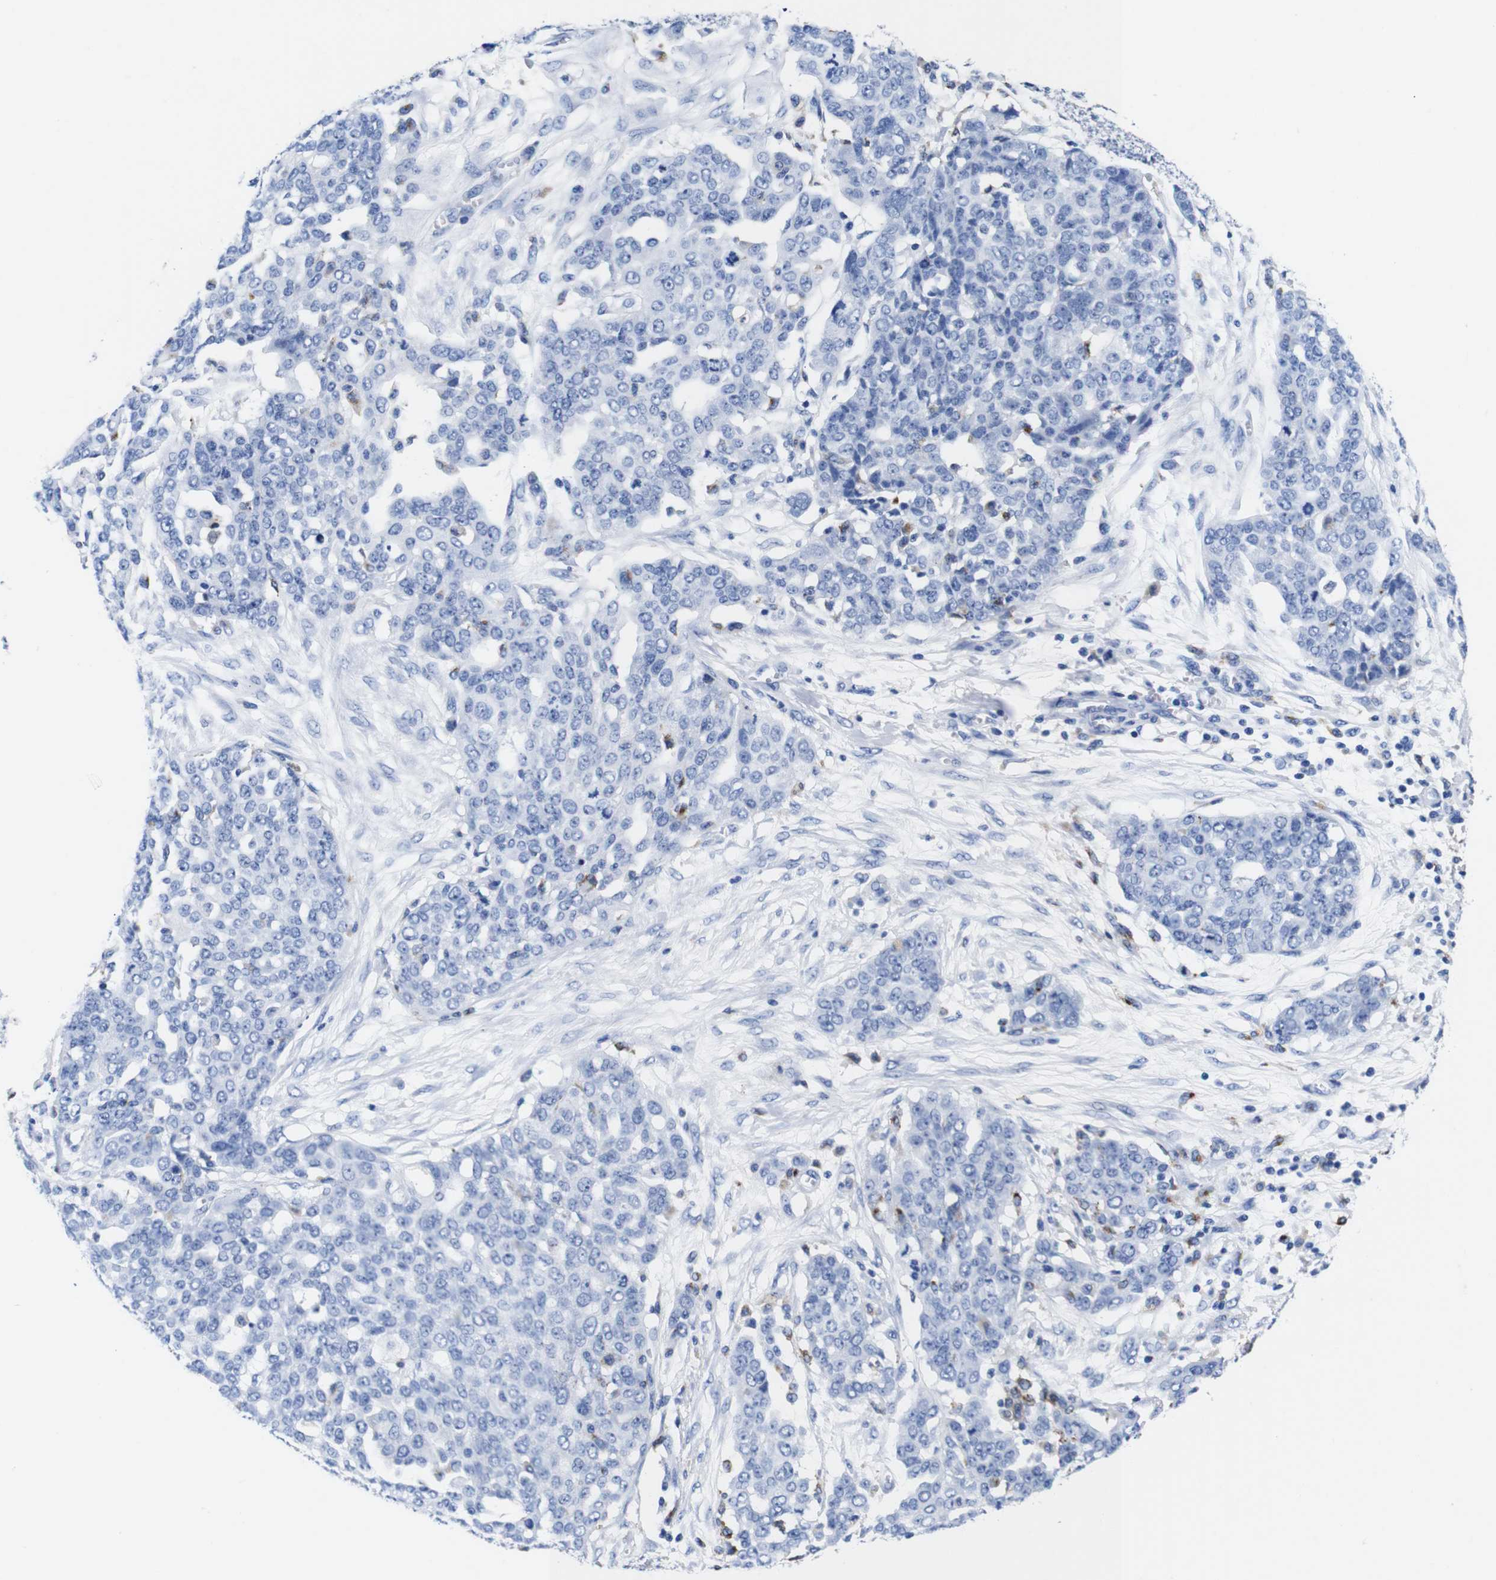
{"staining": {"intensity": "negative", "quantity": "none", "location": "none"}, "tissue": "ovarian cancer", "cell_type": "Tumor cells", "image_type": "cancer", "snomed": [{"axis": "morphology", "description": "Cystadenocarcinoma, serous, NOS"}, {"axis": "topography", "description": "Soft tissue"}, {"axis": "topography", "description": "Ovary"}], "caption": "The histopathology image shows no significant positivity in tumor cells of ovarian cancer (serous cystadenocarcinoma).", "gene": "HLA-DMB", "patient": {"sex": "female", "age": 57}}